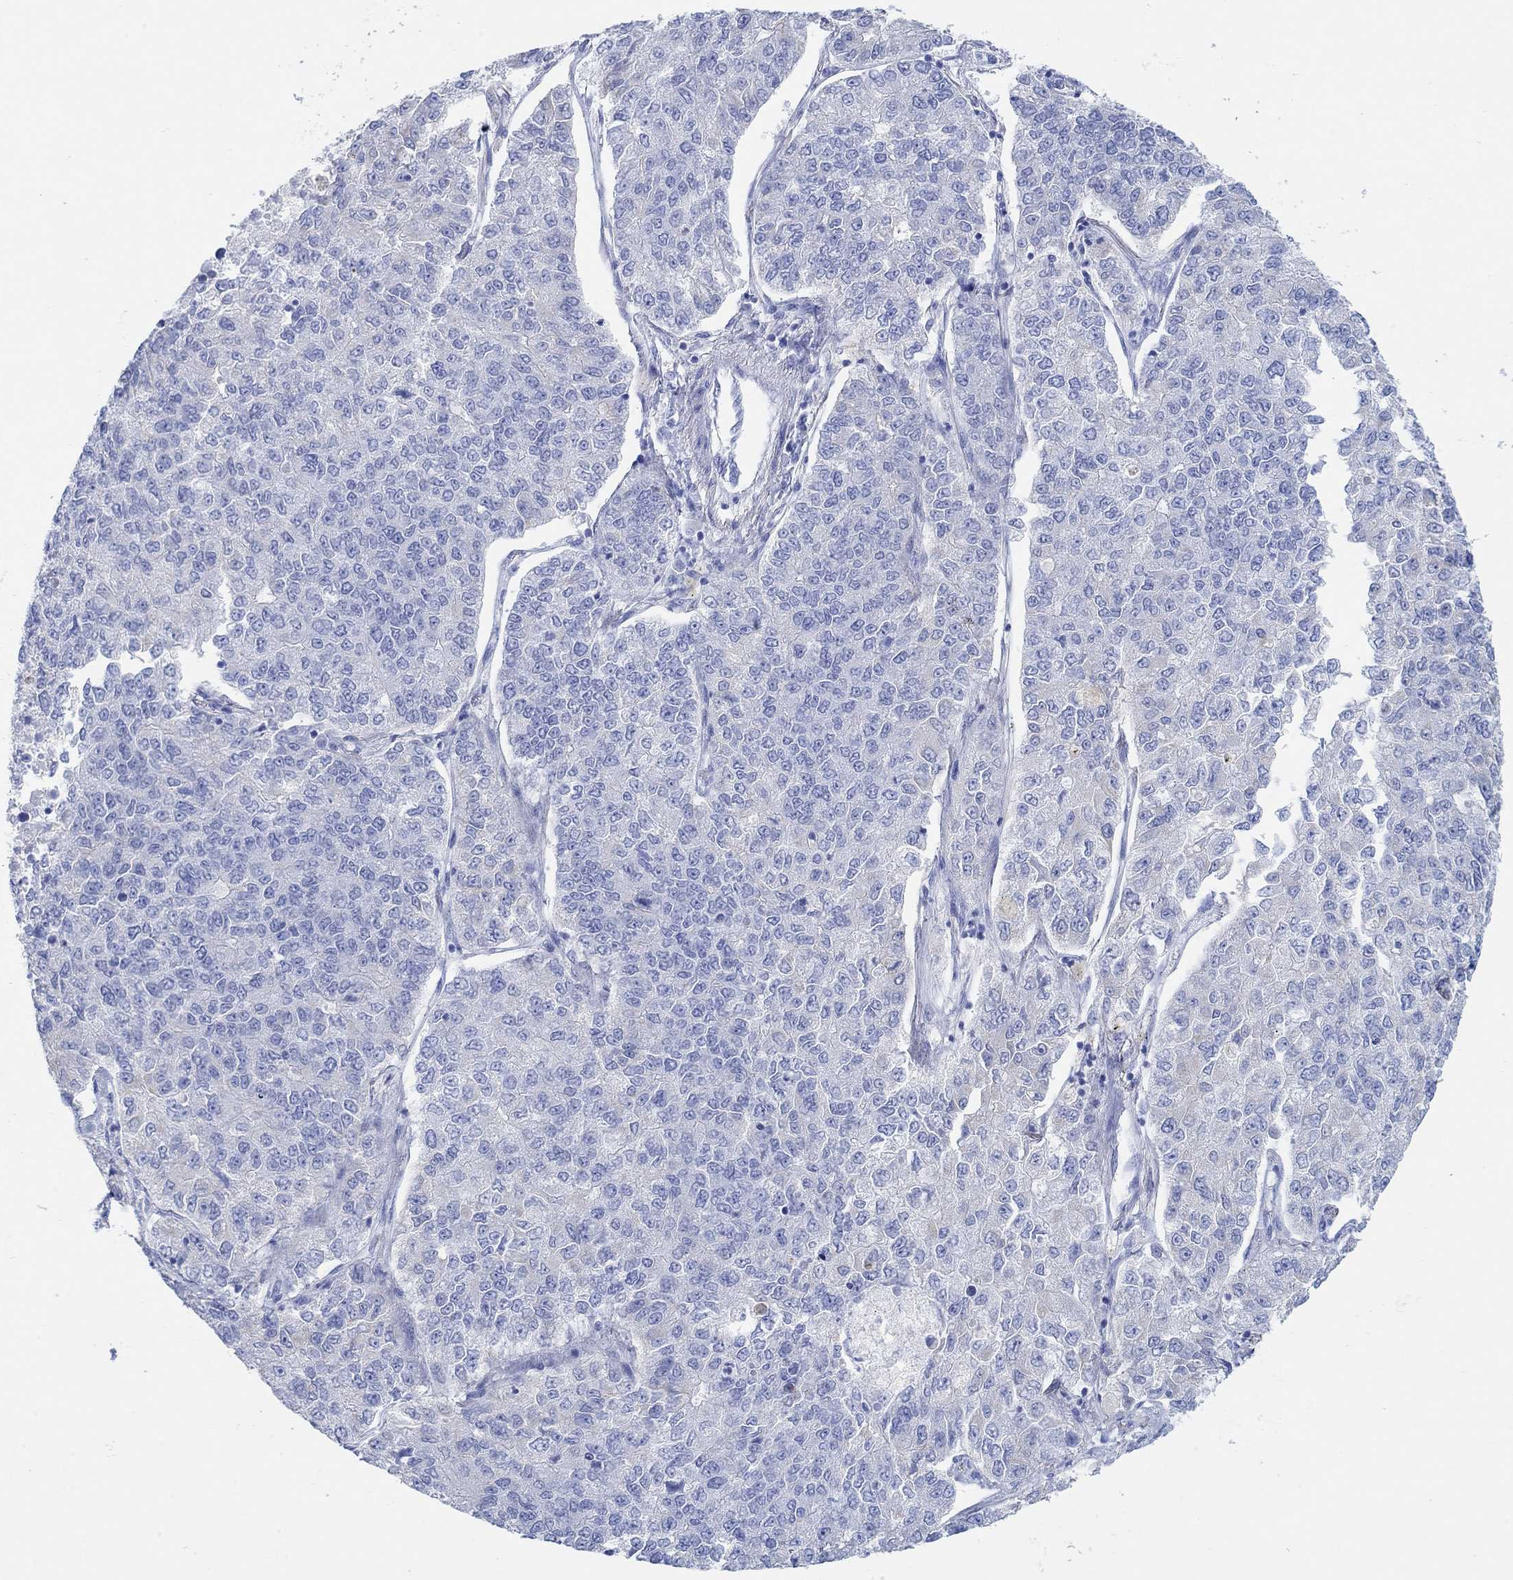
{"staining": {"intensity": "negative", "quantity": "none", "location": "none"}, "tissue": "lung cancer", "cell_type": "Tumor cells", "image_type": "cancer", "snomed": [{"axis": "morphology", "description": "Adenocarcinoma, NOS"}, {"axis": "topography", "description": "Lung"}], "caption": "Tumor cells show no significant staining in adenocarcinoma (lung).", "gene": "AK8", "patient": {"sex": "male", "age": 49}}